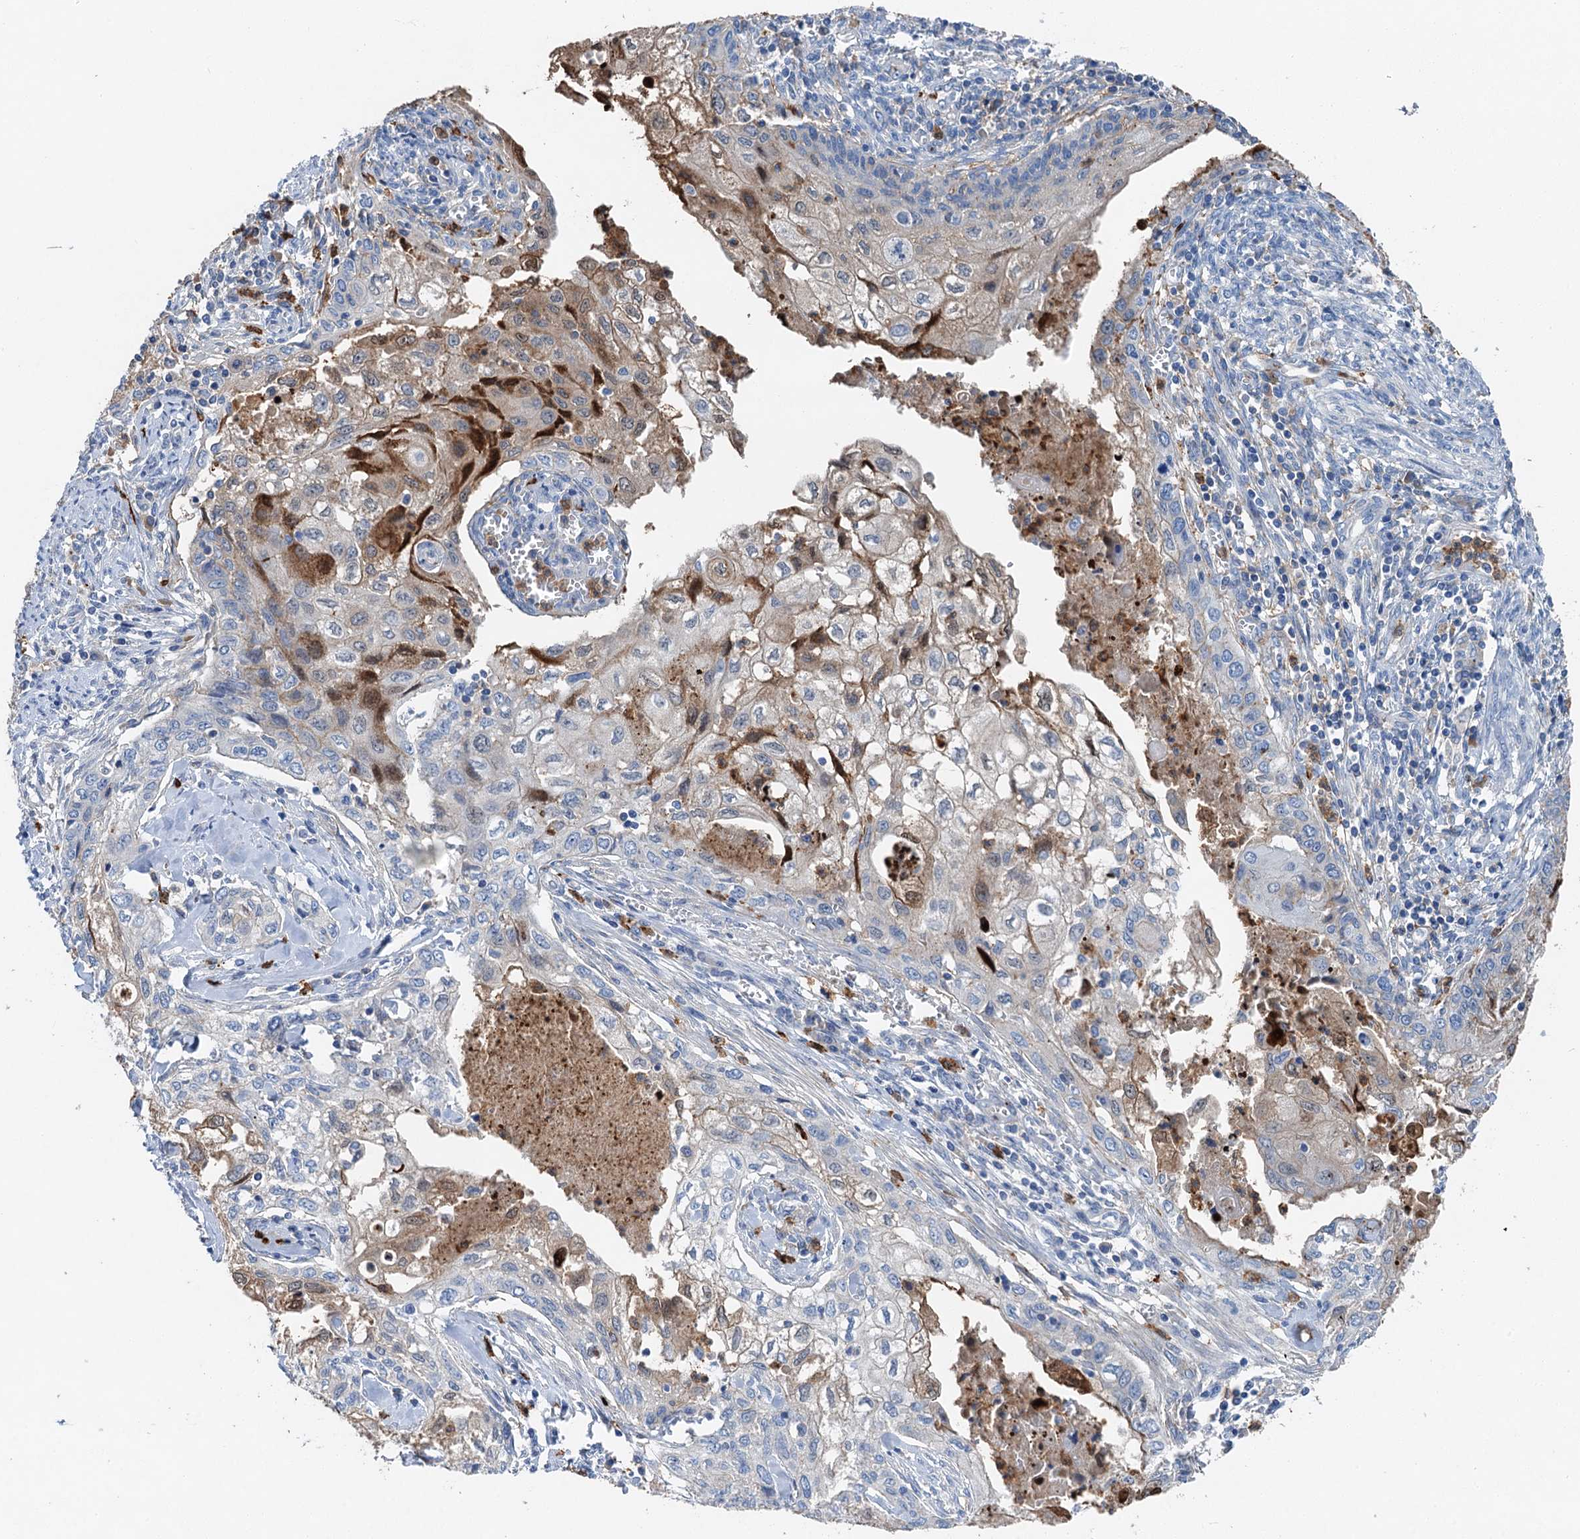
{"staining": {"intensity": "weak", "quantity": "<25%", "location": "cytoplasmic/membranous"}, "tissue": "cervical cancer", "cell_type": "Tumor cells", "image_type": "cancer", "snomed": [{"axis": "morphology", "description": "Squamous cell carcinoma, NOS"}, {"axis": "topography", "description": "Cervix"}], "caption": "Immunohistochemistry of cervical cancer exhibits no expression in tumor cells. The staining is performed using DAB brown chromogen with nuclei counter-stained in using hematoxylin.", "gene": "OTOA", "patient": {"sex": "female", "age": 67}}